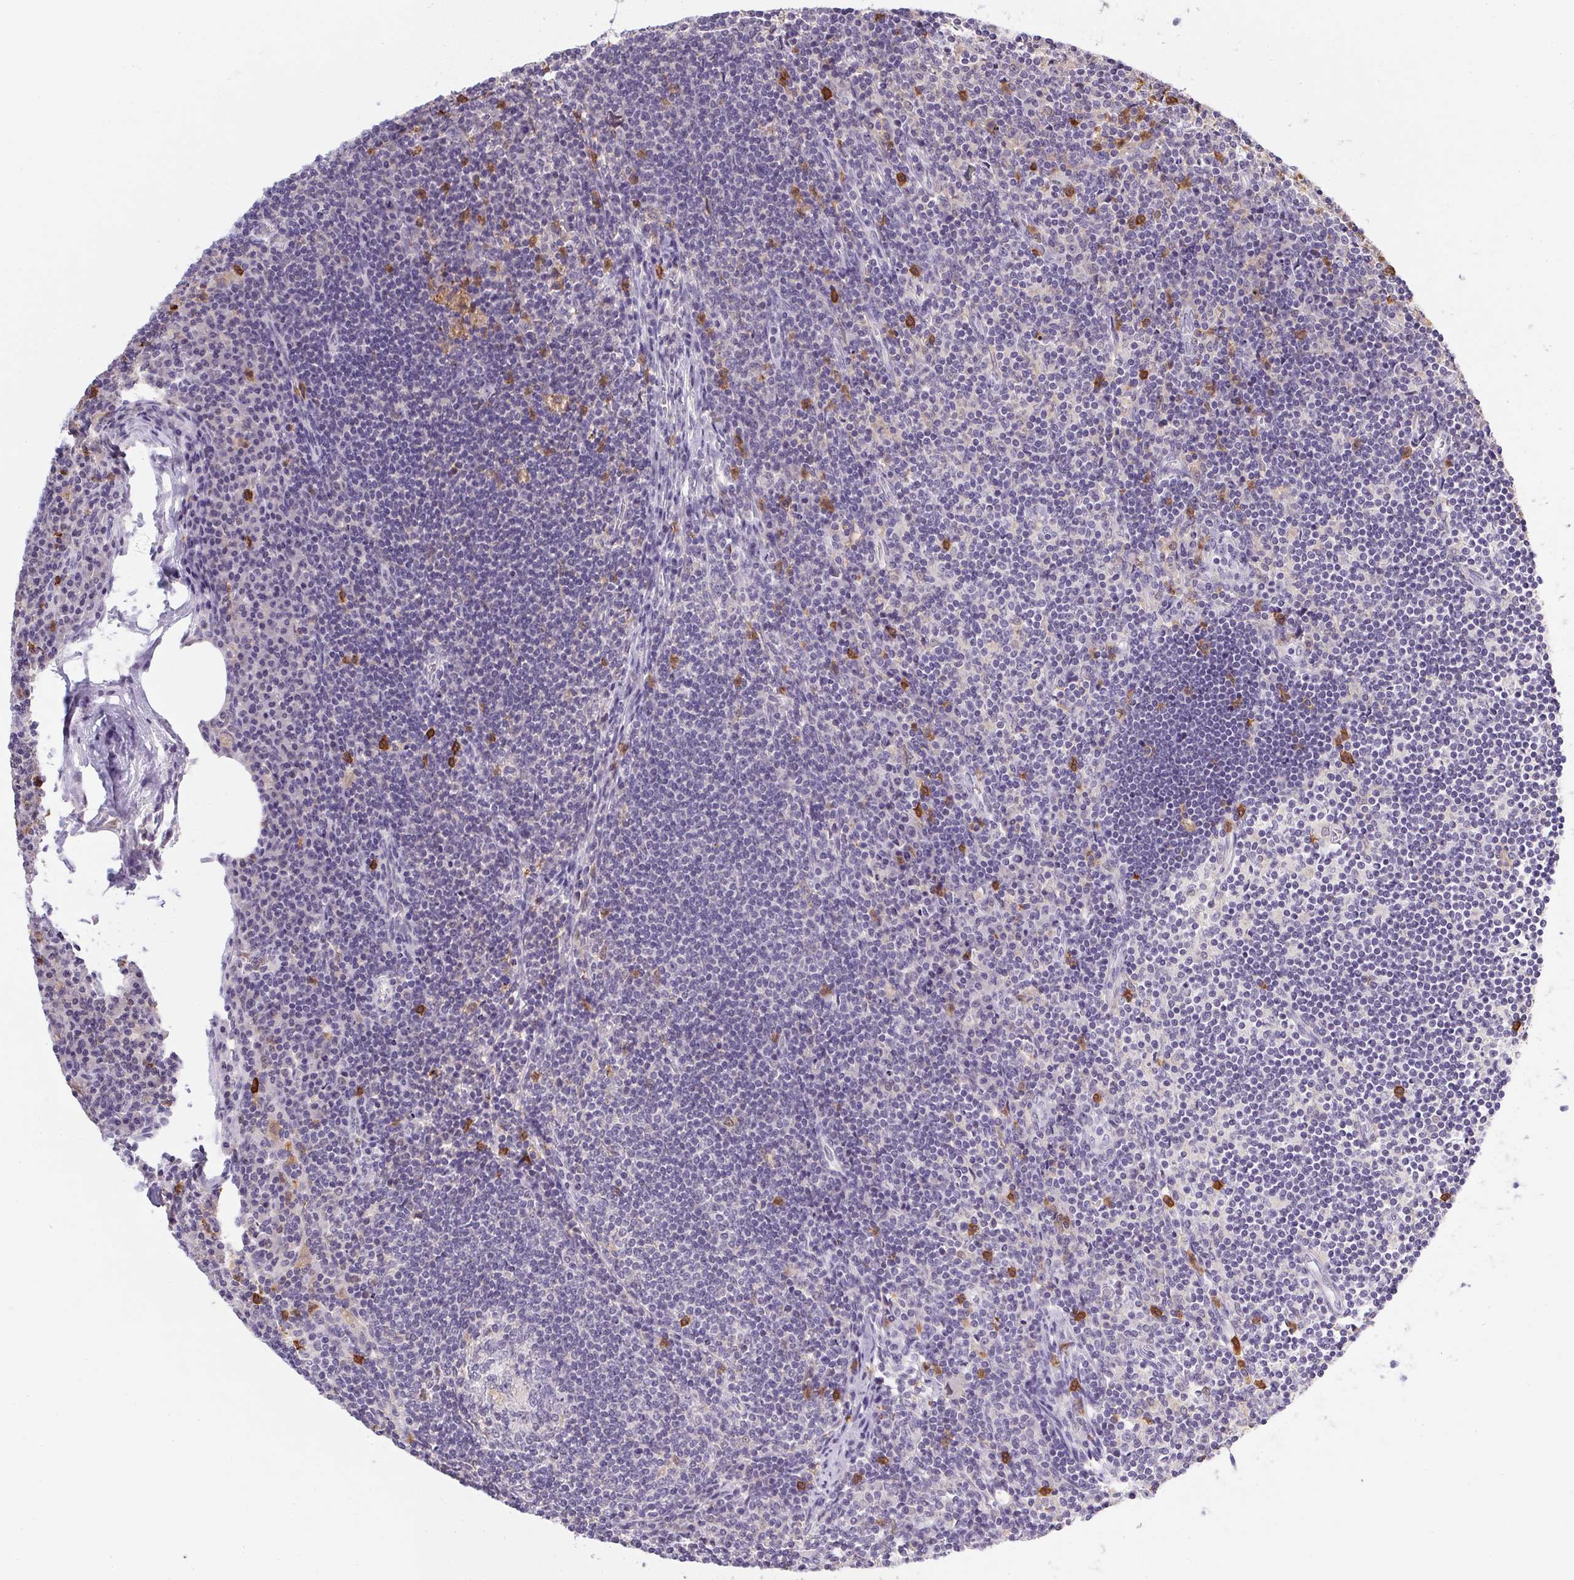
{"staining": {"intensity": "negative", "quantity": "none", "location": "none"}, "tissue": "lymph node", "cell_type": "Germinal center cells", "image_type": "normal", "snomed": [{"axis": "morphology", "description": "Normal tissue, NOS"}, {"axis": "topography", "description": "Lymph node"}], "caption": "High magnification brightfield microscopy of unremarkable lymph node stained with DAB (3,3'-diaminobenzidine) (brown) and counterstained with hematoxylin (blue): germinal center cells show no significant positivity. (DAB immunohistochemistry (IHC) visualized using brightfield microscopy, high magnification).", "gene": "DNAJC5G", "patient": {"sex": "male", "age": 67}}